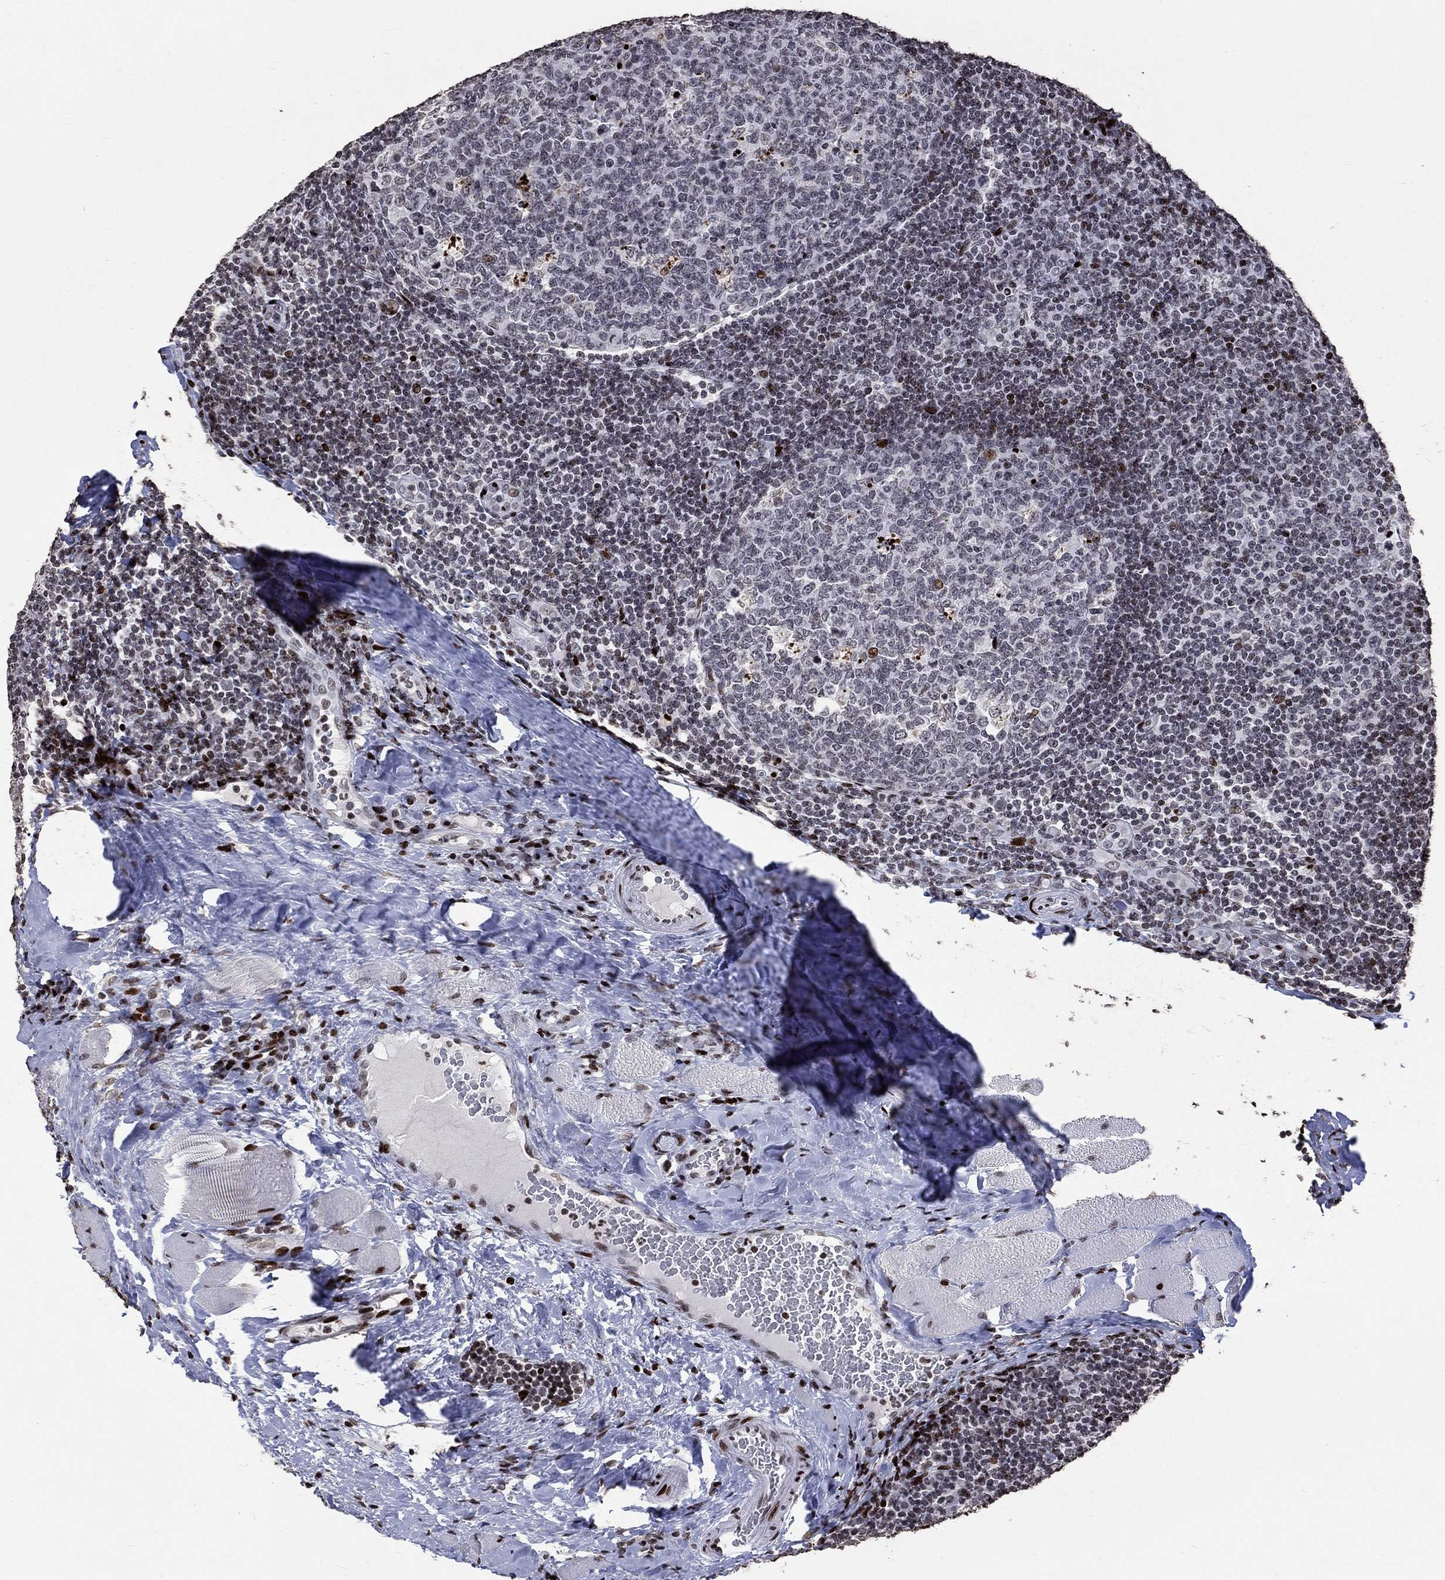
{"staining": {"intensity": "moderate", "quantity": "<25%", "location": "nuclear"}, "tissue": "tonsil", "cell_type": "Germinal center cells", "image_type": "normal", "snomed": [{"axis": "morphology", "description": "Normal tissue, NOS"}, {"axis": "topography", "description": "Tonsil"}], "caption": "An immunohistochemistry (IHC) photomicrograph of normal tissue is shown. Protein staining in brown highlights moderate nuclear positivity in tonsil within germinal center cells. (IHC, brightfield microscopy, high magnification).", "gene": "SRSF3", "patient": {"sex": "male", "age": 17}}